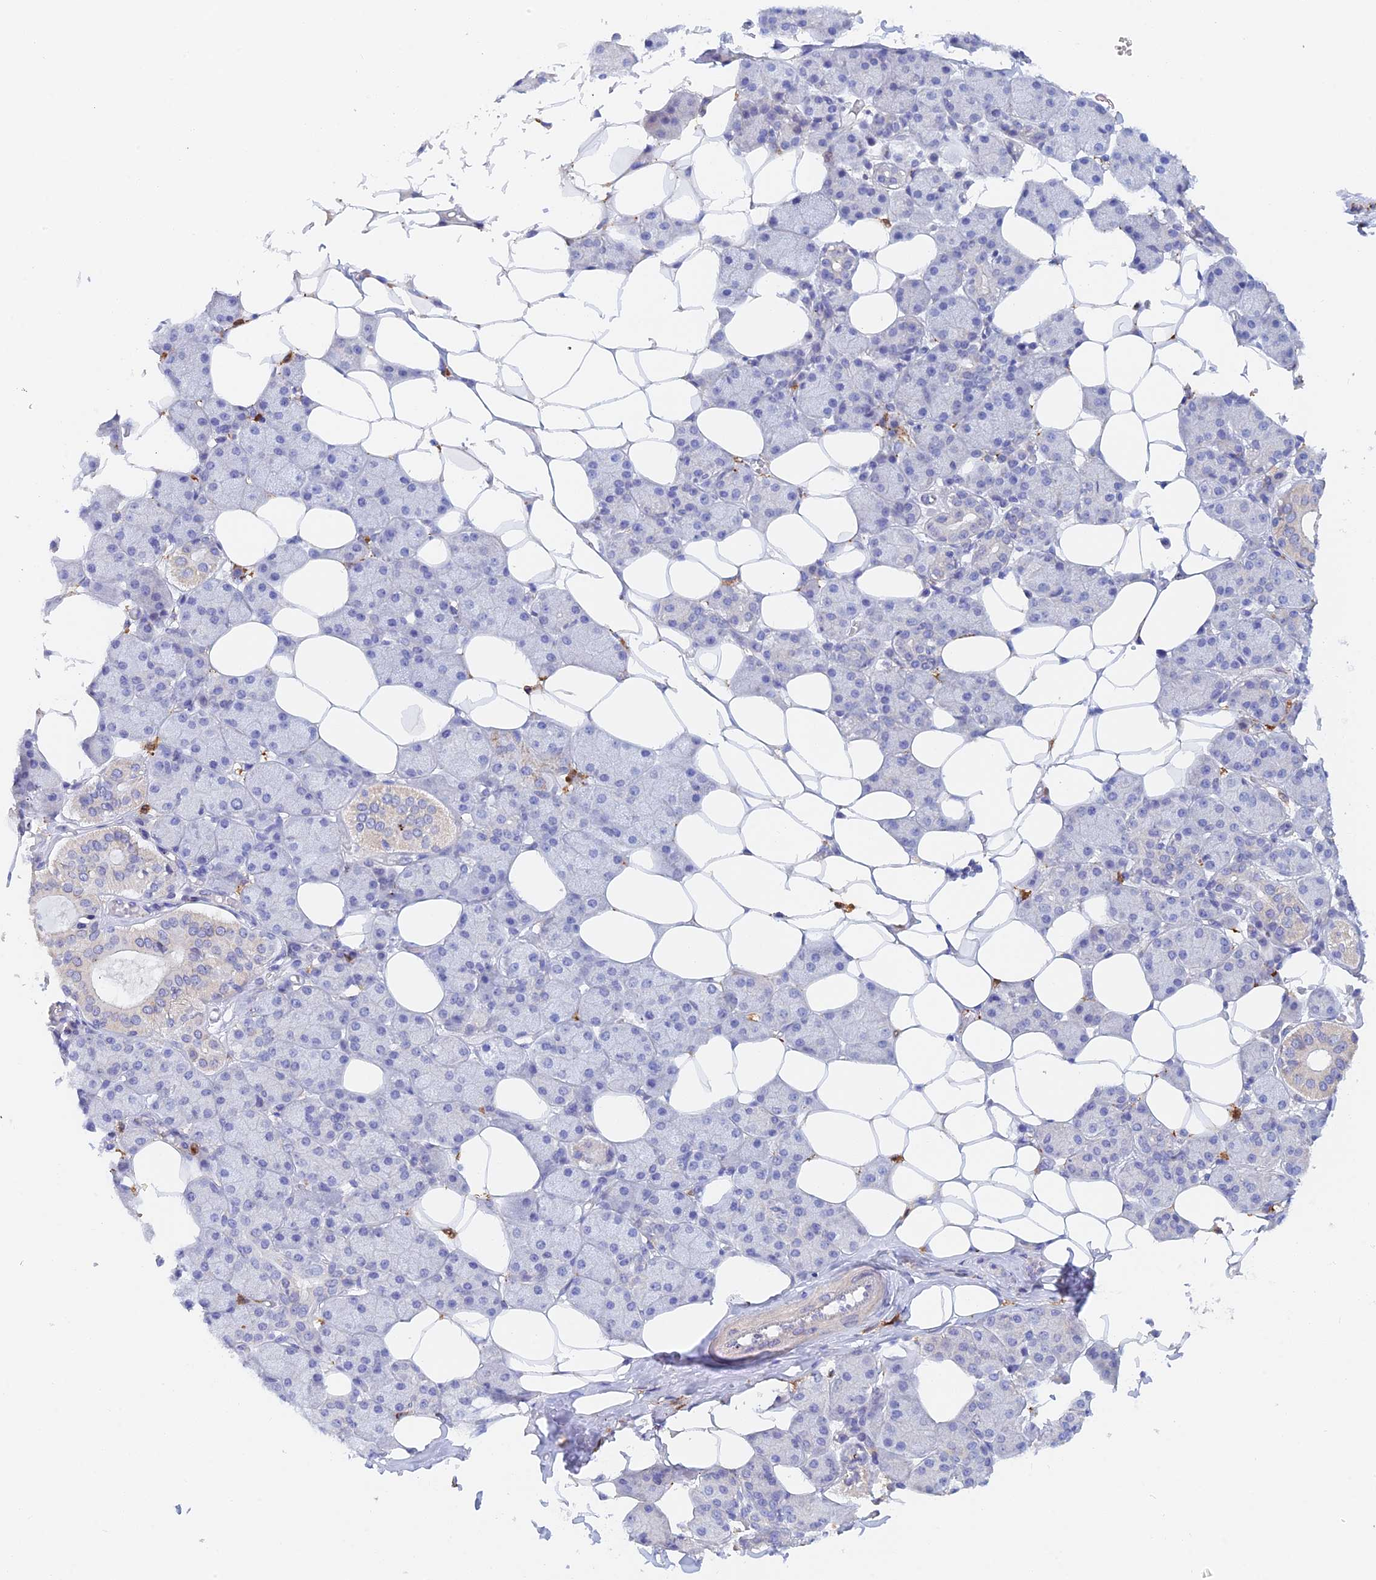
{"staining": {"intensity": "negative", "quantity": "none", "location": "none"}, "tissue": "salivary gland", "cell_type": "Glandular cells", "image_type": "normal", "snomed": [{"axis": "morphology", "description": "Normal tissue, NOS"}, {"axis": "topography", "description": "Salivary gland"}], "caption": "This histopathology image is of benign salivary gland stained with IHC to label a protein in brown with the nuclei are counter-stained blue. There is no positivity in glandular cells.", "gene": "SLC24A3", "patient": {"sex": "female", "age": 33}}